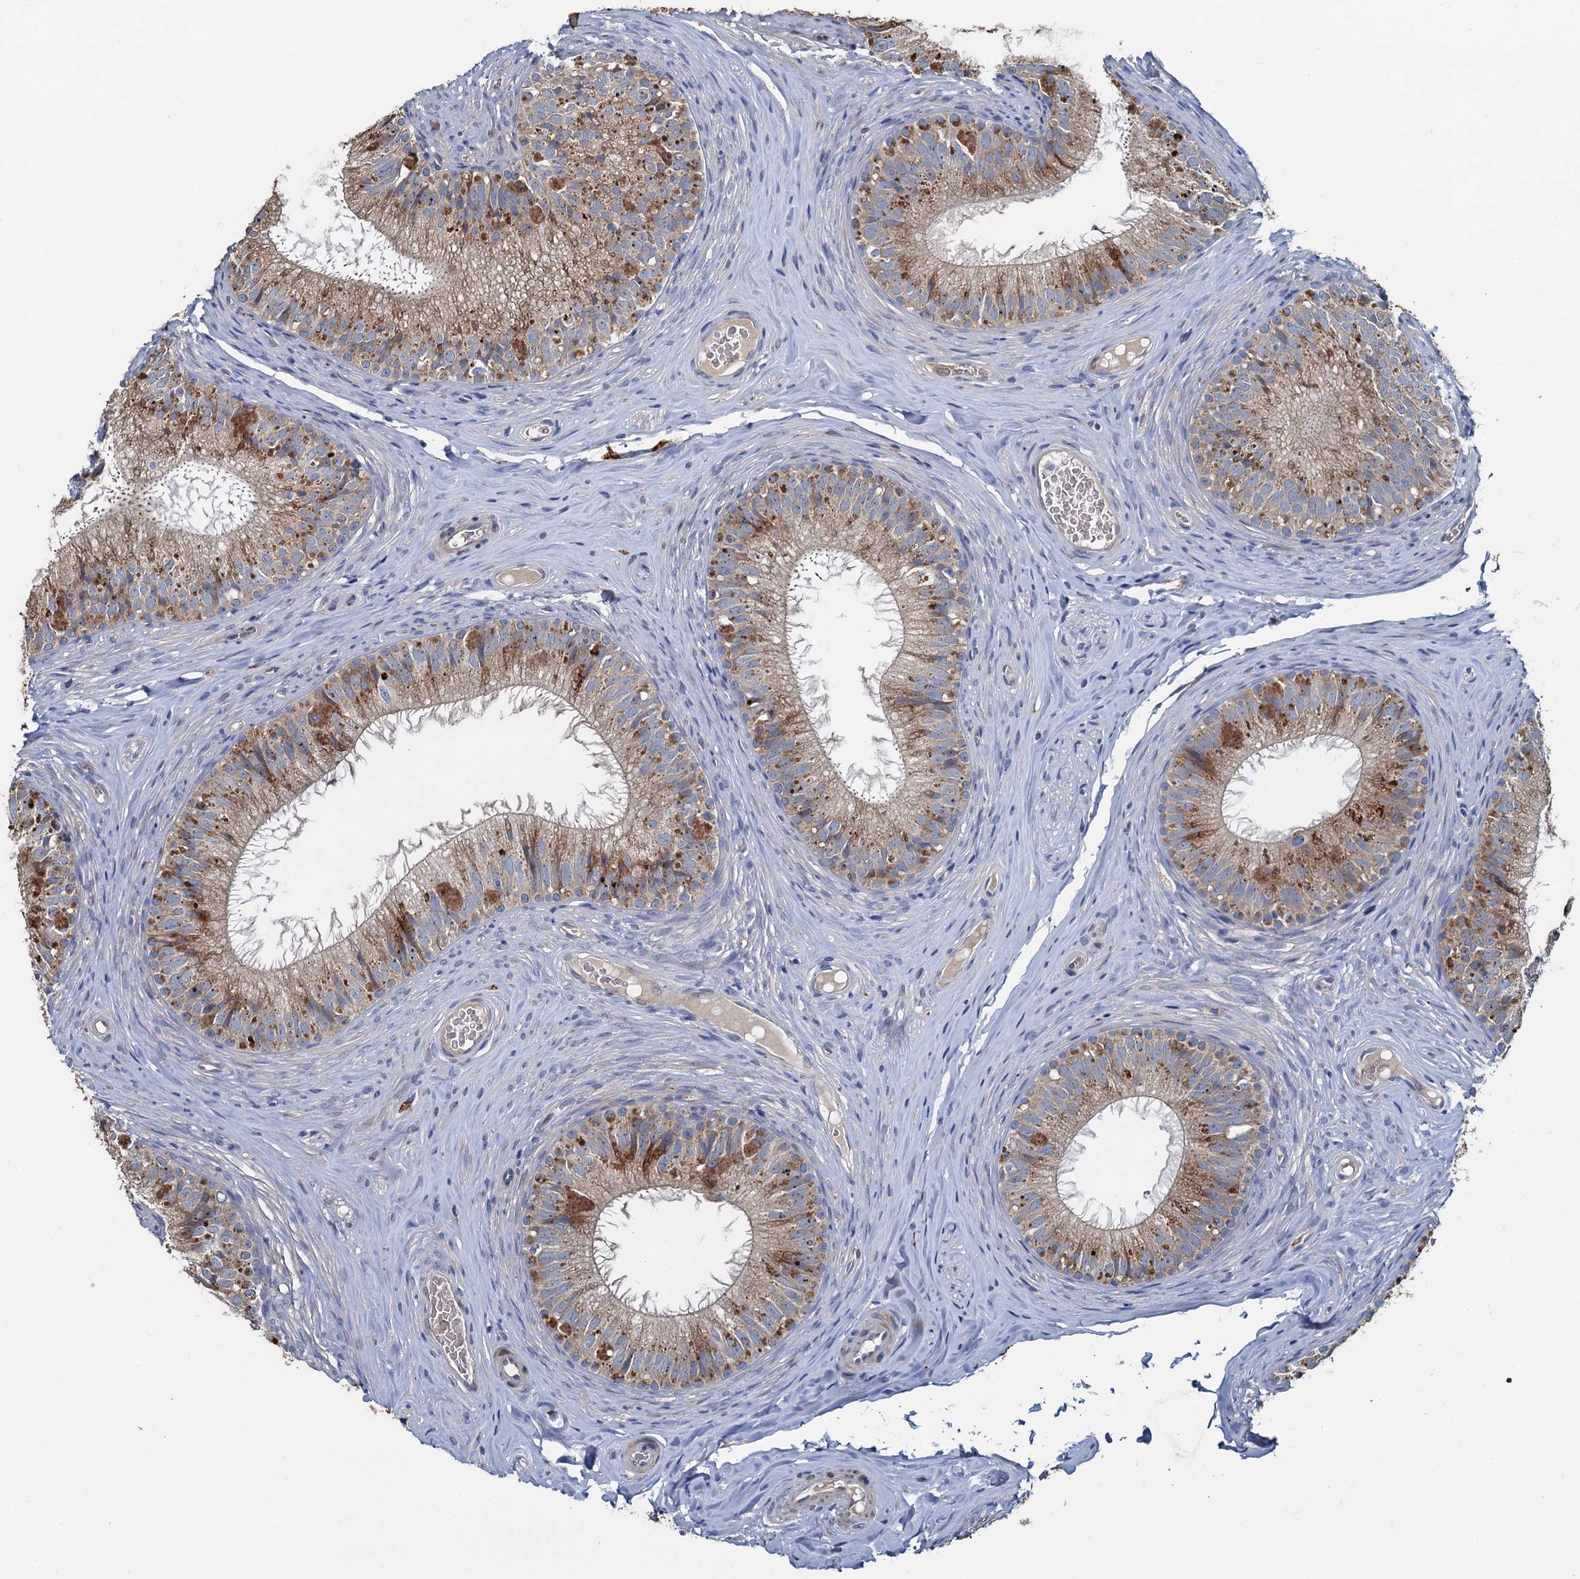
{"staining": {"intensity": "moderate", "quantity": ">75%", "location": "cytoplasmic/membranous"}, "tissue": "epididymis", "cell_type": "Glandular cells", "image_type": "normal", "snomed": [{"axis": "morphology", "description": "Normal tissue, NOS"}, {"axis": "topography", "description": "Epididymis"}], "caption": "An image of human epididymis stained for a protein reveals moderate cytoplasmic/membranous brown staining in glandular cells.", "gene": "TCTN2", "patient": {"sex": "male", "age": 34}}